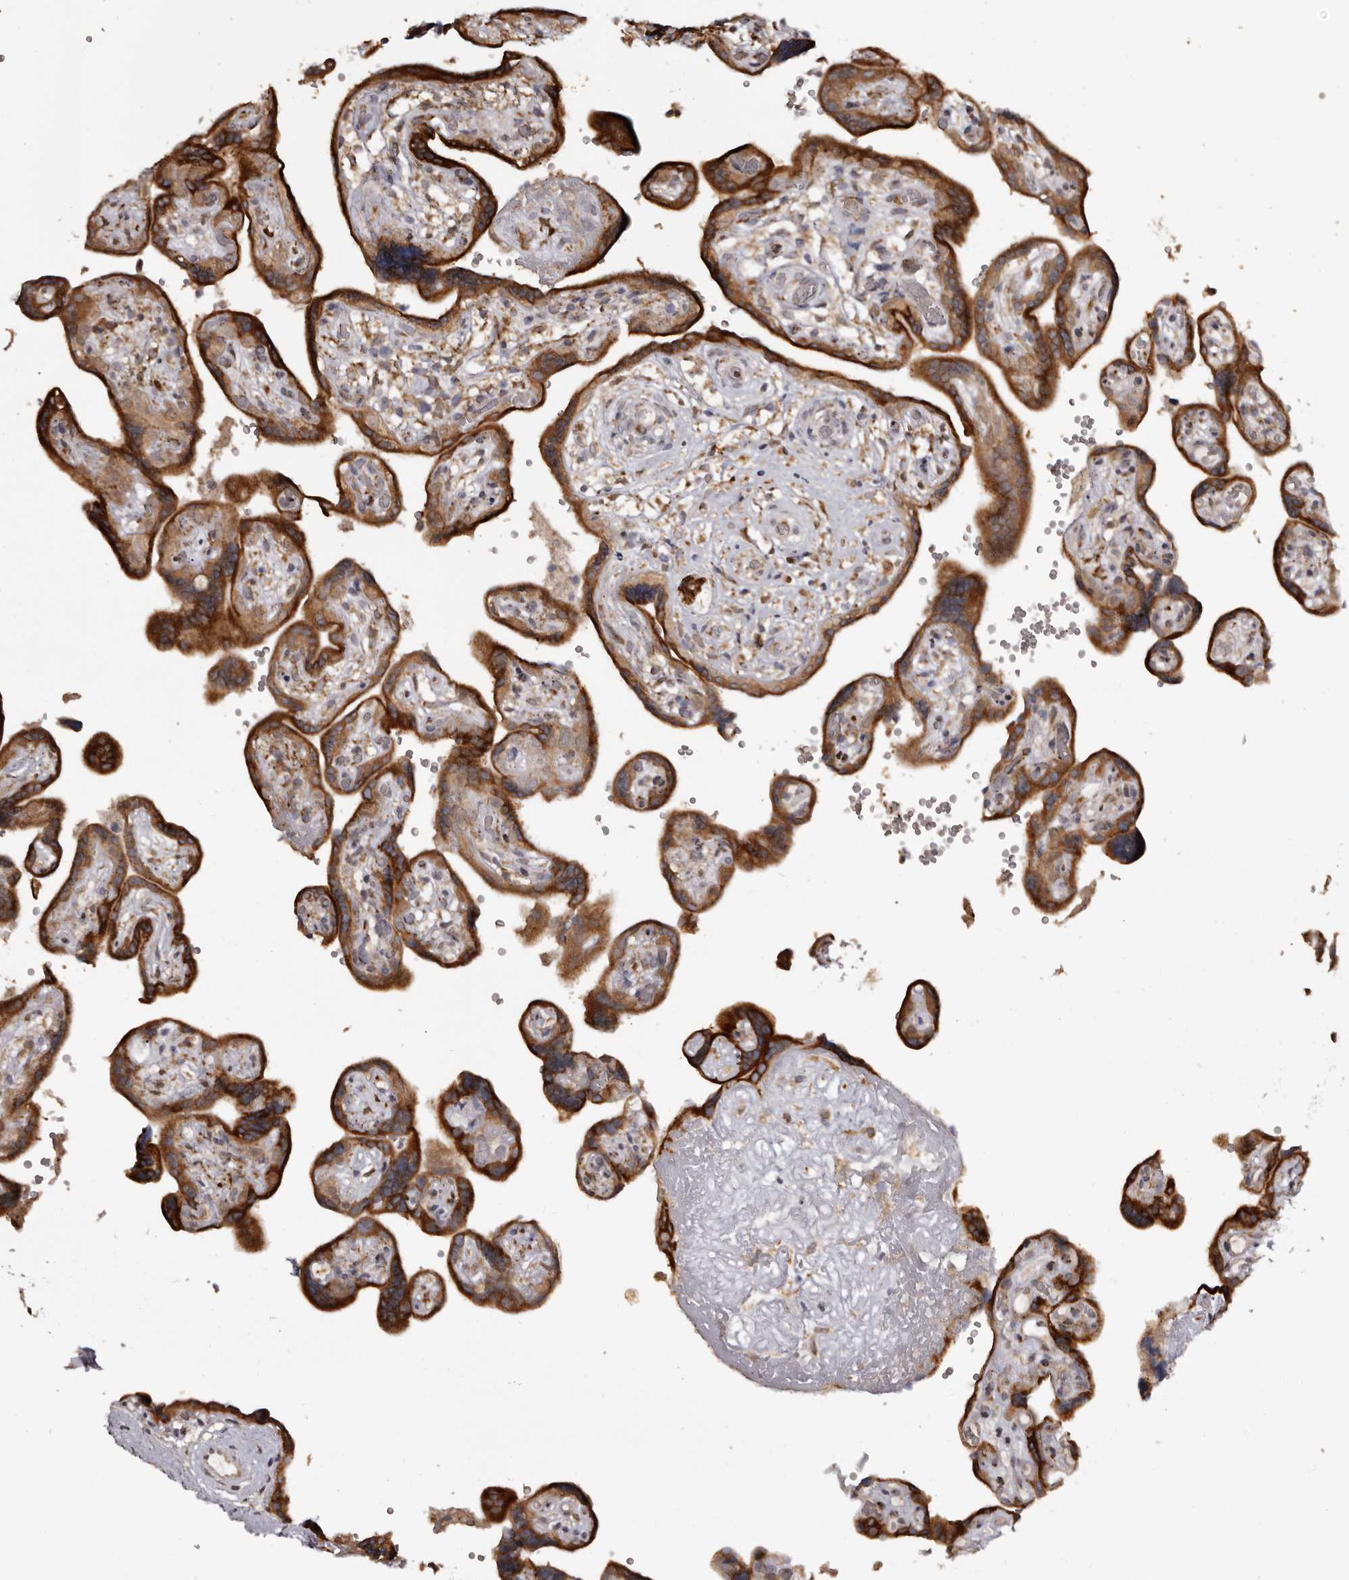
{"staining": {"intensity": "strong", "quantity": "<25%", "location": "cytoplasmic/membranous"}, "tissue": "placenta", "cell_type": "Decidual cells", "image_type": "normal", "snomed": [{"axis": "morphology", "description": "Normal tissue, NOS"}, {"axis": "topography", "description": "Placenta"}], "caption": "Placenta stained with DAB (3,3'-diaminobenzidine) immunohistochemistry exhibits medium levels of strong cytoplasmic/membranous positivity in about <25% of decidual cells.", "gene": "PIGX", "patient": {"sex": "female", "age": 30}}